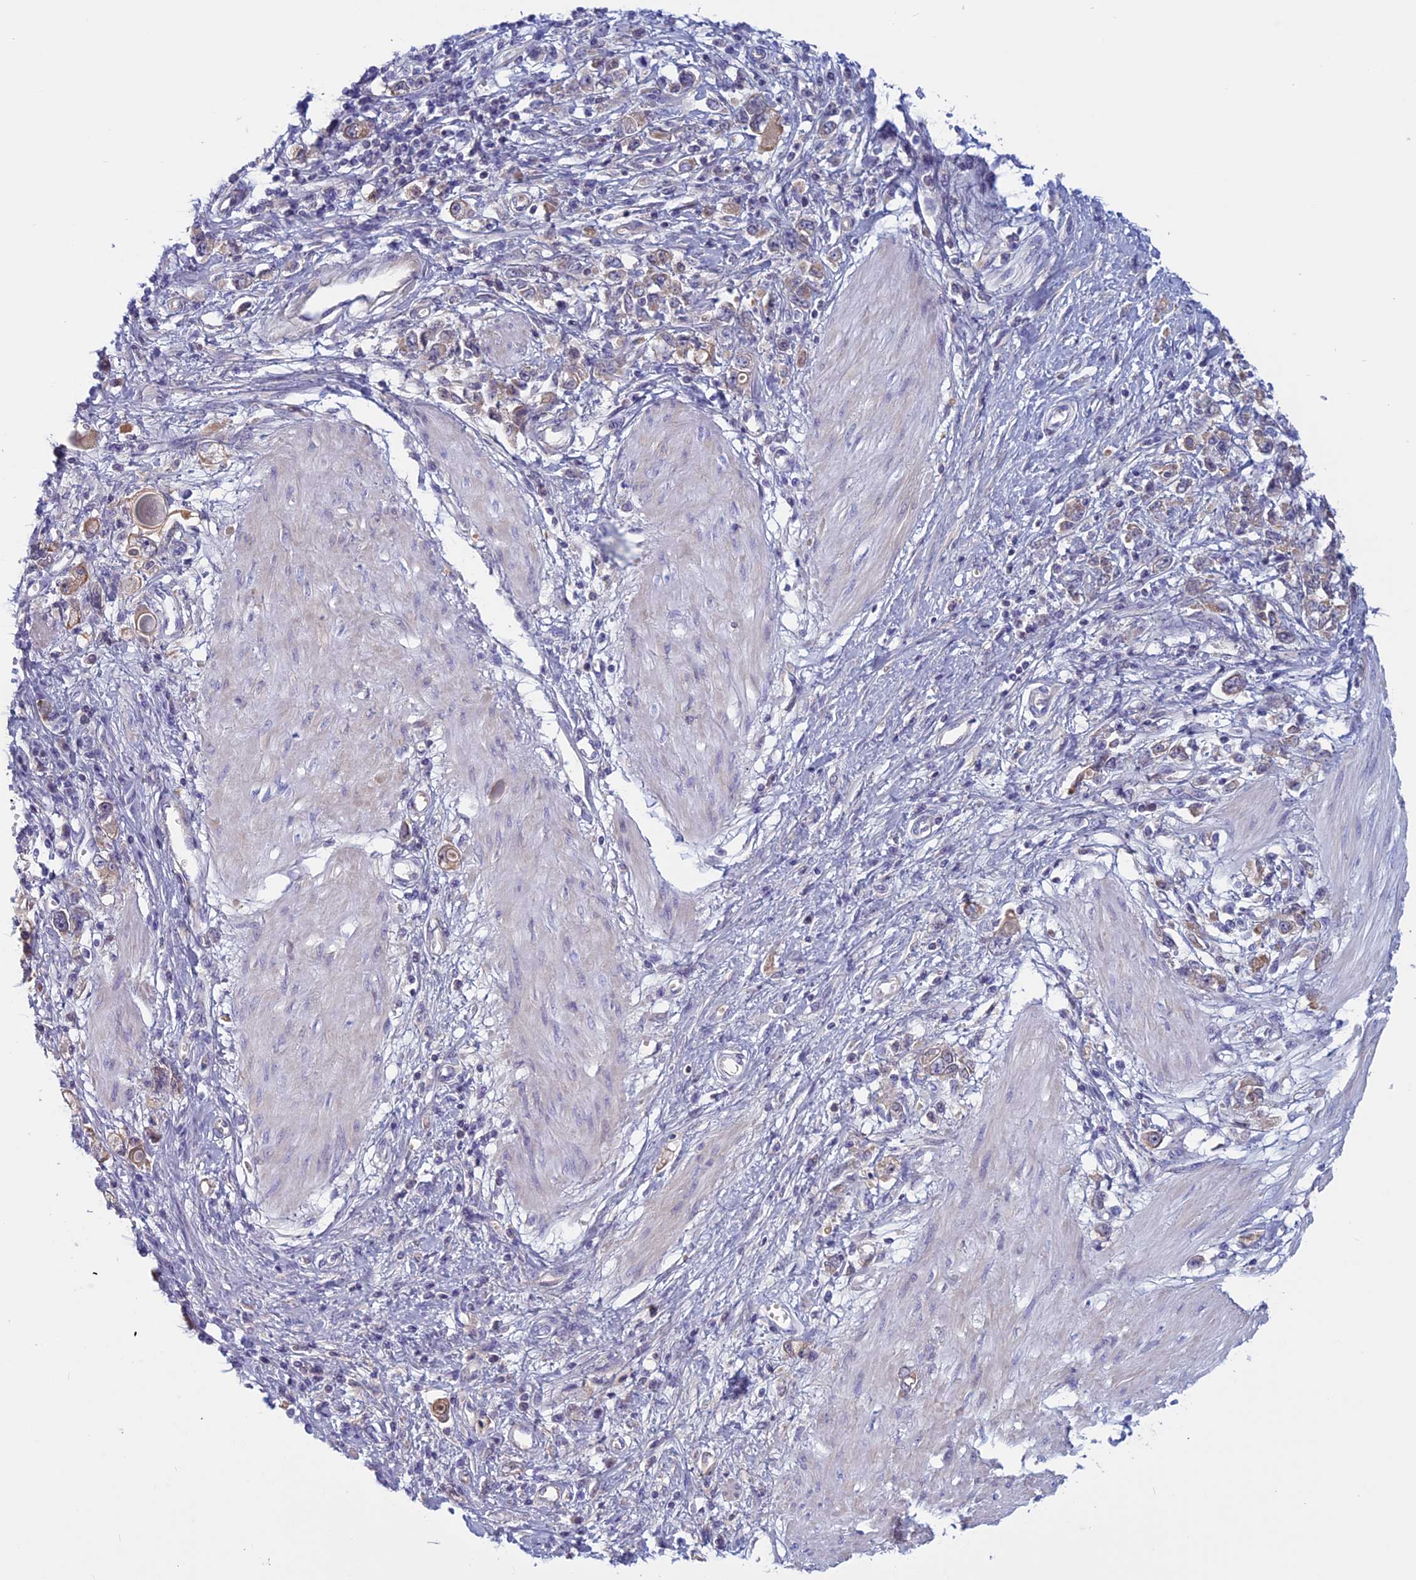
{"staining": {"intensity": "weak", "quantity": "25%-75%", "location": "cytoplasmic/membranous"}, "tissue": "stomach cancer", "cell_type": "Tumor cells", "image_type": "cancer", "snomed": [{"axis": "morphology", "description": "Adenocarcinoma, NOS"}, {"axis": "topography", "description": "Stomach"}], "caption": "Human stomach cancer (adenocarcinoma) stained with a brown dye exhibits weak cytoplasmic/membranous positive positivity in approximately 25%-75% of tumor cells.", "gene": "ANGPTL2", "patient": {"sex": "female", "age": 76}}